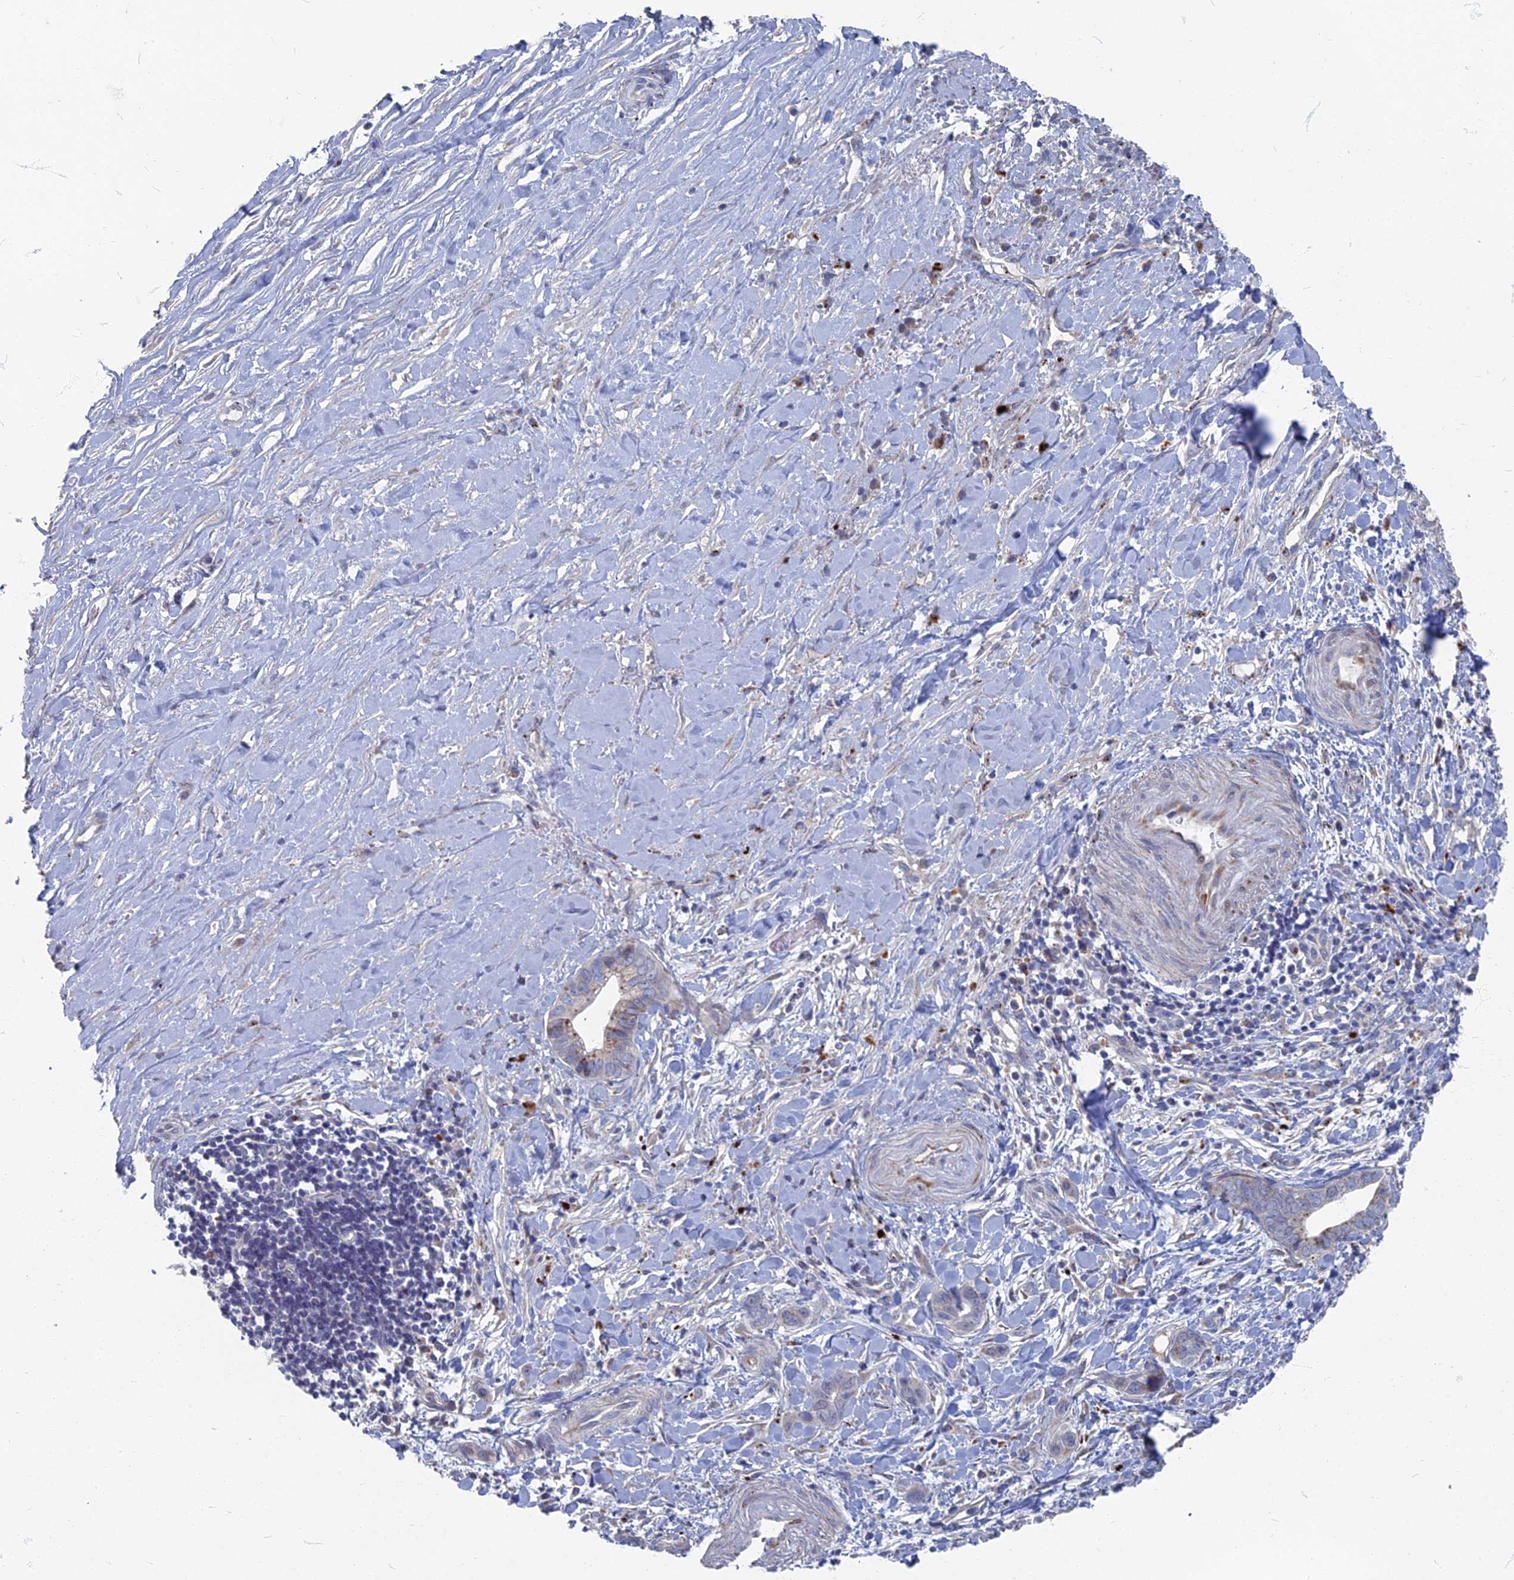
{"staining": {"intensity": "weak", "quantity": "<25%", "location": "cytoplasmic/membranous"}, "tissue": "liver cancer", "cell_type": "Tumor cells", "image_type": "cancer", "snomed": [{"axis": "morphology", "description": "Cholangiocarcinoma"}, {"axis": "topography", "description": "Liver"}], "caption": "Tumor cells are negative for brown protein staining in cholangiocarcinoma (liver). The staining was performed using DAB (3,3'-diaminobenzidine) to visualize the protein expression in brown, while the nuclei were stained in blue with hematoxylin (Magnification: 20x).", "gene": "TMEM128", "patient": {"sex": "female", "age": 79}}